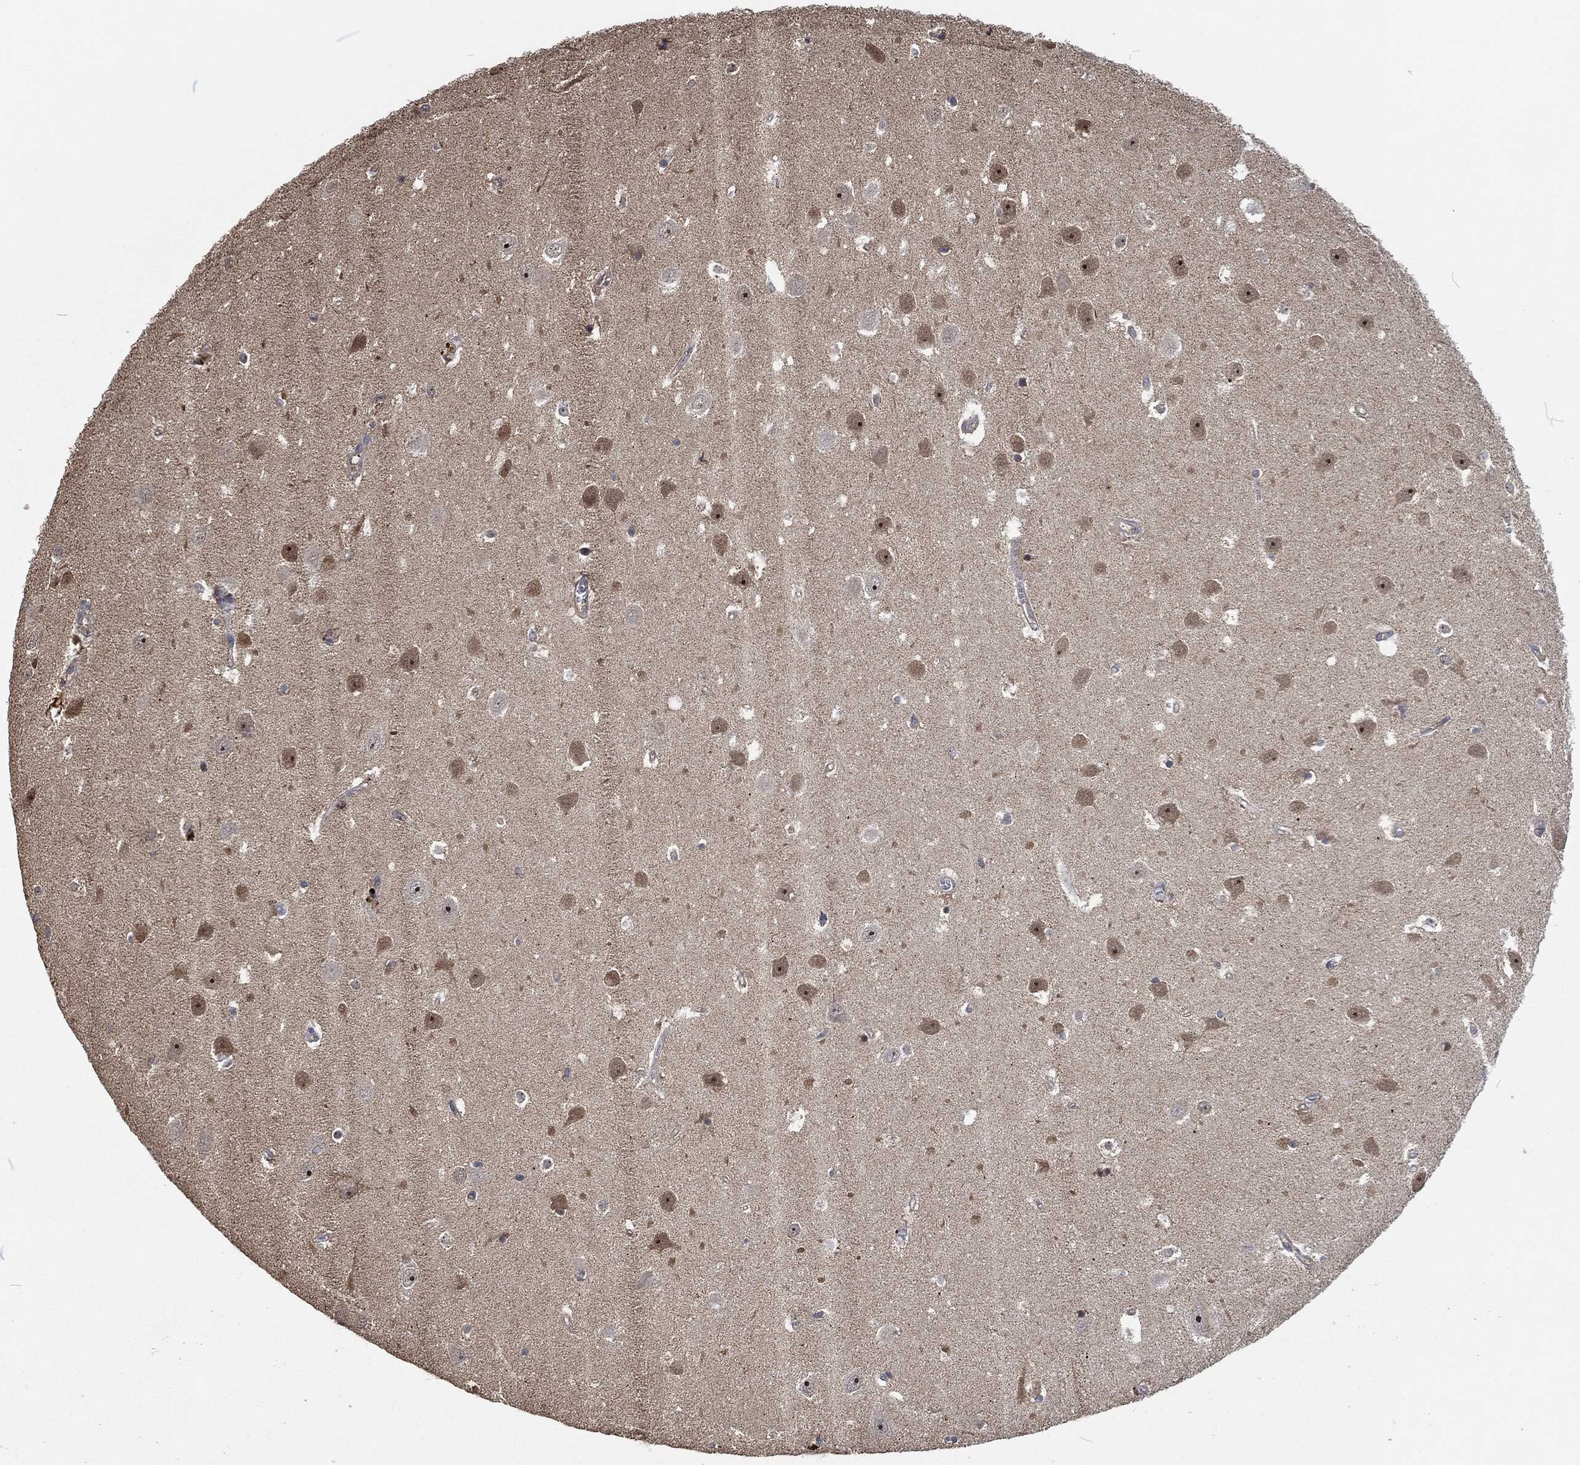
{"staining": {"intensity": "negative", "quantity": "none", "location": "none"}, "tissue": "hippocampus", "cell_type": "Glial cells", "image_type": "normal", "snomed": [{"axis": "morphology", "description": "Normal tissue, NOS"}, {"axis": "topography", "description": "Hippocampus"}], "caption": "High magnification brightfield microscopy of unremarkable hippocampus stained with DAB (3,3'-diaminobenzidine) (brown) and counterstained with hematoxylin (blue): glial cells show no significant staining. (DAB (3,3'-diaminobenzidine) IHC, high magnification).", "gene": "SNAI1", "patient": {"sex": "female", "age": 64}}